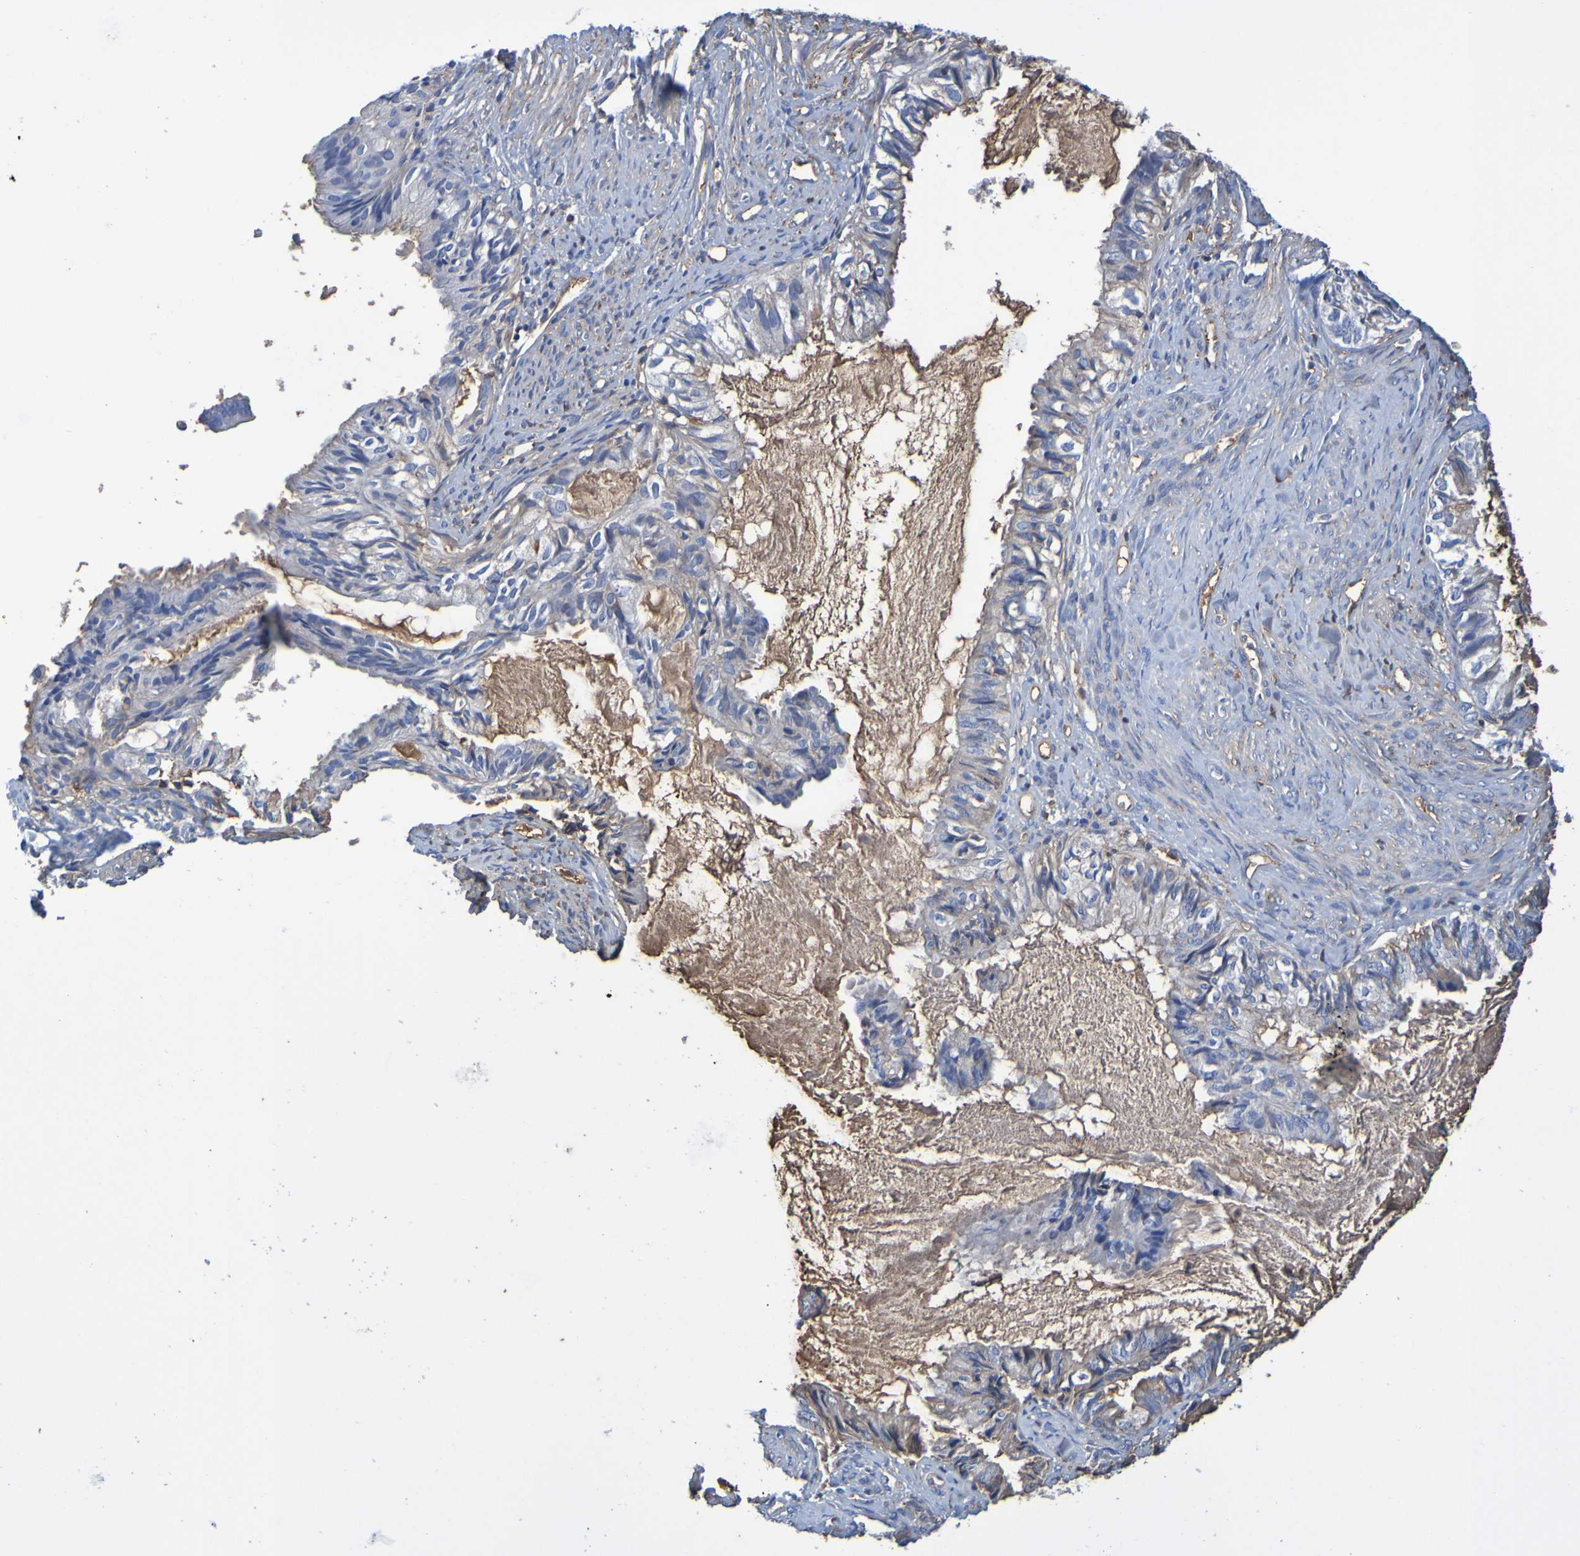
{"staining": {"intensity": "weak", "quantity": "<25%", "location": "cytoplasmic/membranous"}, "tissue": "cervical cancer", "cell_type": "Tumor cells", "image_type": "cancer", "snomed": [{"axis": "morphology", "description": "Normal tissue, NOS"}, {"axis": "morphology", "description": "Adenocarcinoma, NOS"}, {"axis": "topography", "description": "Cervix"}, {"axis": "topography", "description": "Endometrium"}], "caption": "A histopathology image of human cervical cancer is negative for staining in tumor cells.", "gene": "GAB3", "patient": {"sex": "female", "age": 86}}